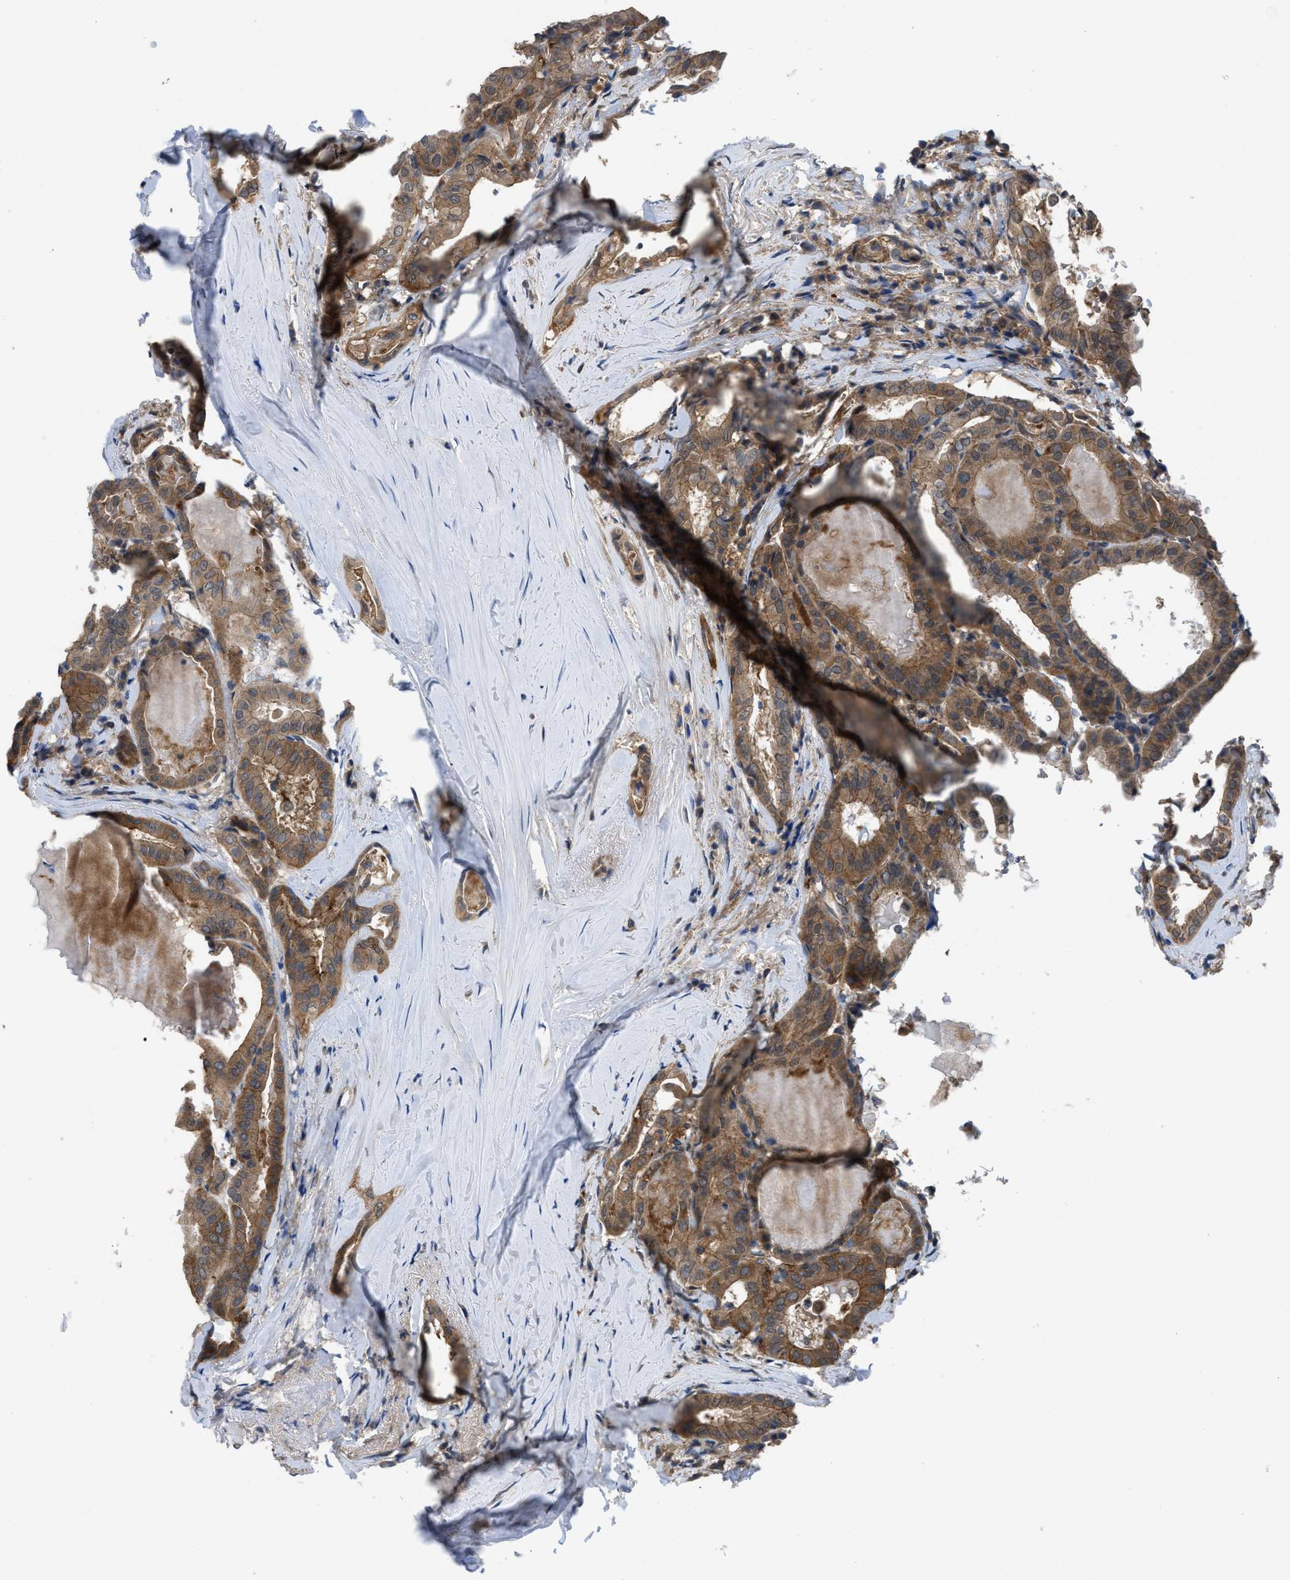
{"staining": {"intensity": "moderate", "quantity": ">75%", "location": "cytoplasmic/membranous"}, "tissue": "thyroid cancer", "cell_type": "Tumor cells", "image_type": "cancer", "snomed": [{"axis": "morphology", "description": "Papillary adenocarcinoma, NOS"}, {"axis": "topography", "description": "Thyroid gland"}], "caption": "Thyroid cancer stained with a brown dye displays moderate cytoplasmic/membranous positive expression in approximately >75% of tumor cells.", "gene": "PANX1", "patient": {"sex": "female", "age": 42}}